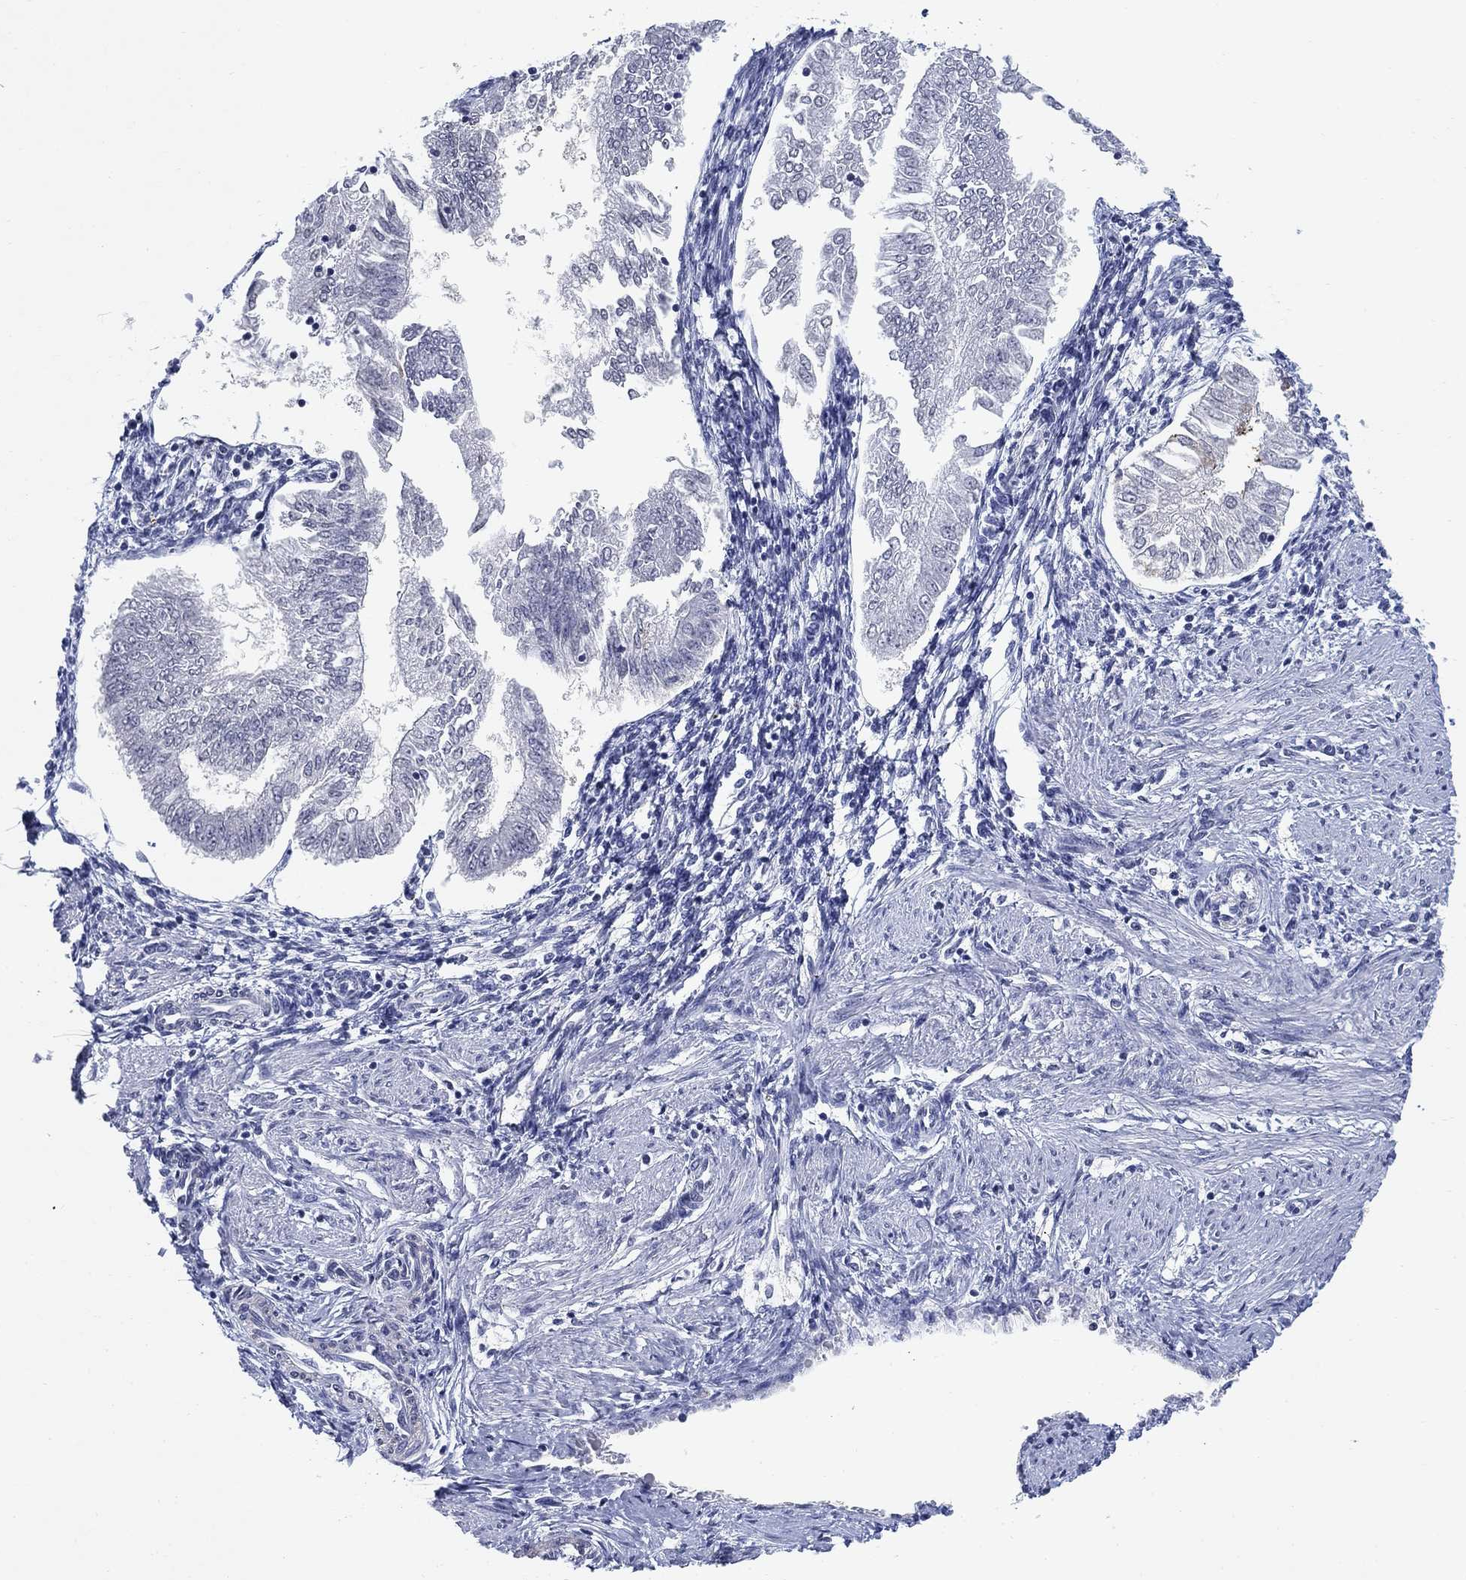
{"staining": {"intensity": "negative", "quantity": "none", "location": "none"}, "tissue": "endometrial cancer", "cell_type": "Tumor cells", "image_type": "cancer", "snomed": [{"axis": "morphology", "description": "Adenocarcinoma, NOS"}, {"axis": "topography", "description": "Endometrium"}], "caption": "A photomicrograph of endometrial cancer stained for a protein displays no brown staining in tumor cells.", "gene": "OTUB2", "patient": {"sex": "female", "age": 53}}